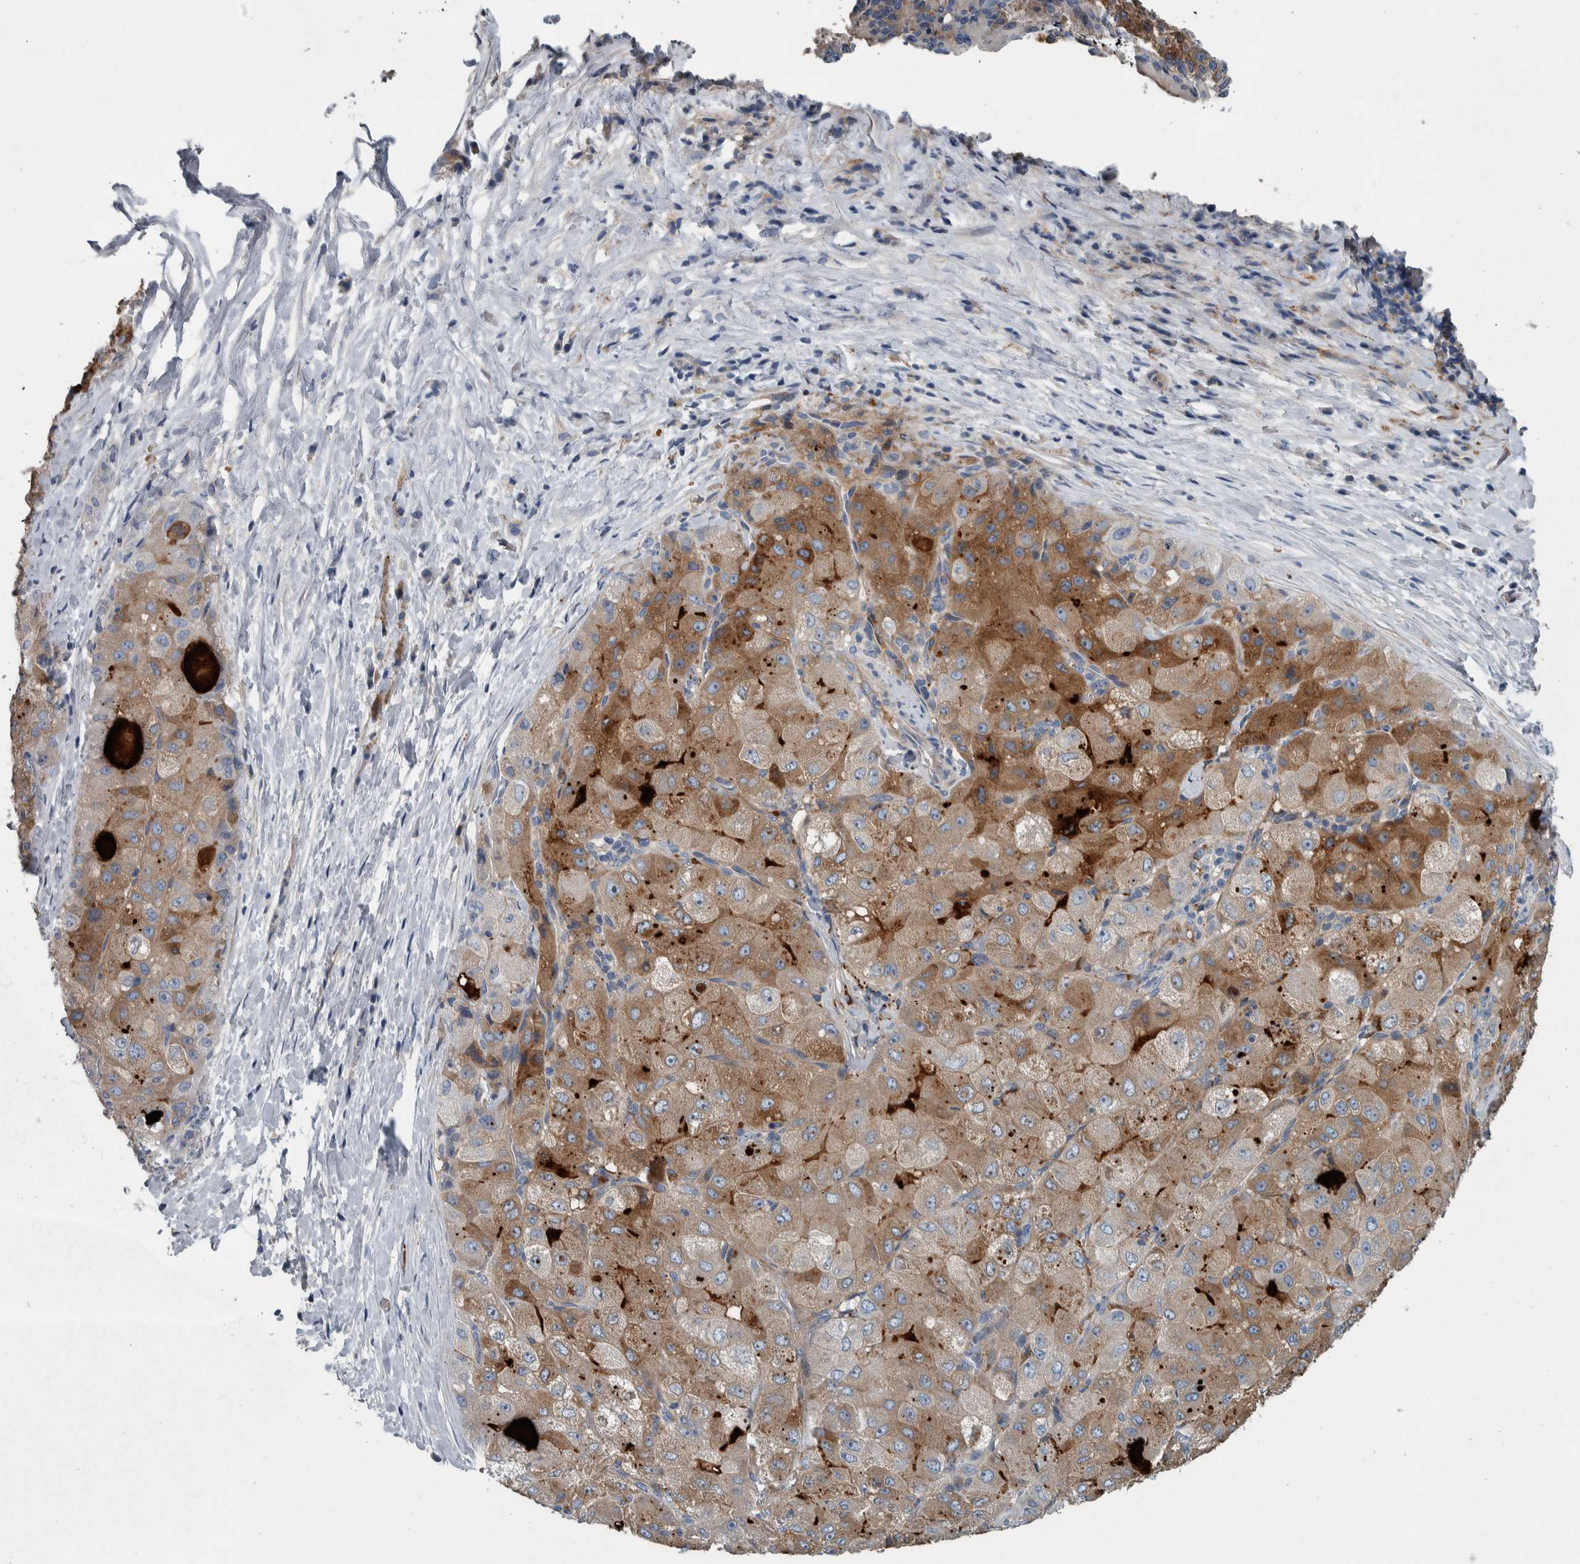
{"staining": {"intensity": "moderate", "quantity": ">75%", "location": "cytoplasmic/membranous"}, "tissue": "liver cancer", "cell_type": "Tumor cells", "image_type": "cancer", "snomed": [{"axis": "morphology", "description": "Carcinoma, Hepatocellular, NOS"}, {"axis": "topography", "description": "Liver"}], "caption": "Moderate cytoplasmic/membranous staining for a protein is identified in about >75% of tumor cells of liver cancer (hepatocellular carcinoma) using IHC.", "gene": "SERPINC1", "patient": {"sex": "male", "age": 80}}